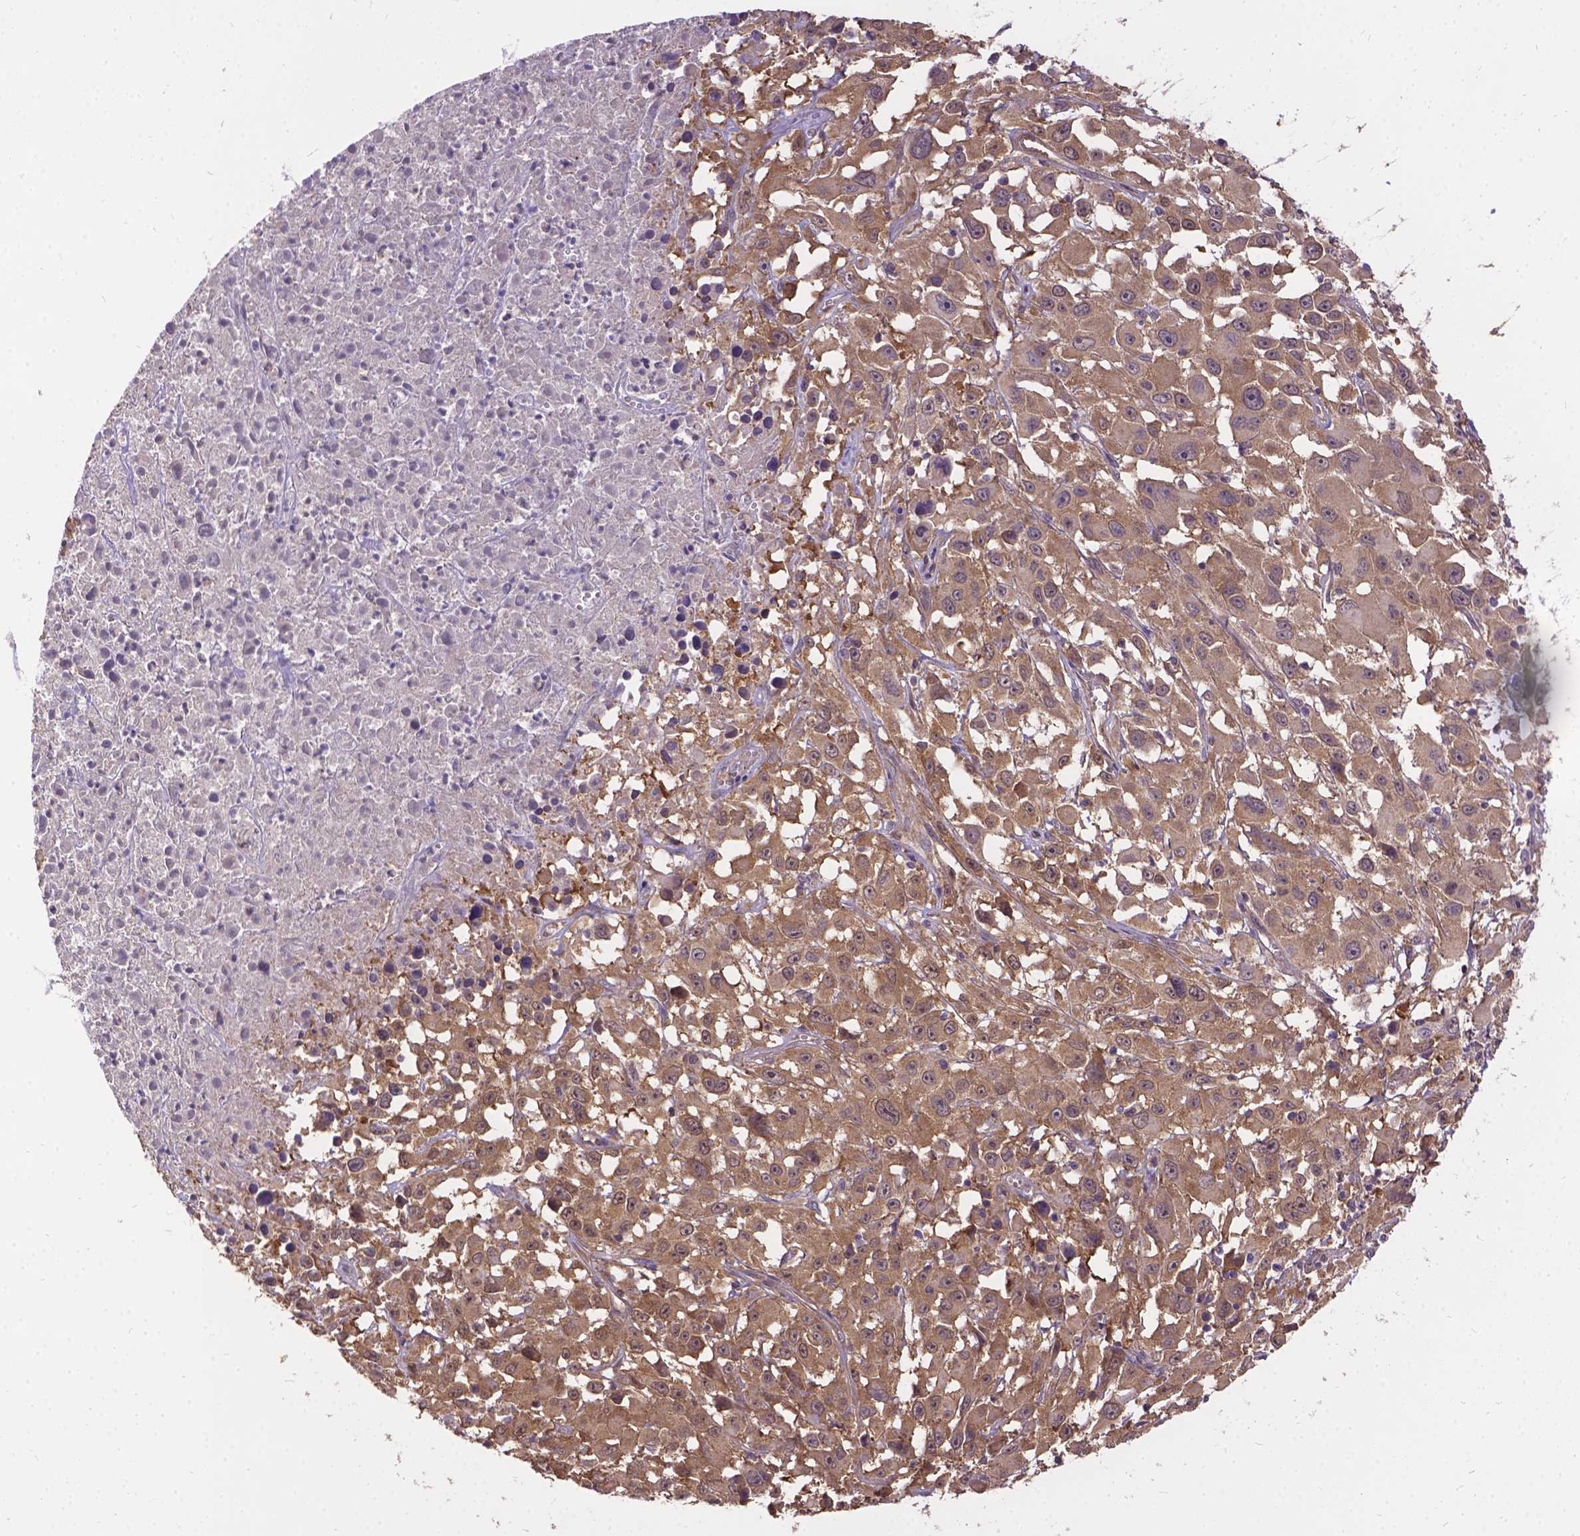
{"staining": {"intensity": "moderate", "quantity": ">75%", "location": "cytoplasmic/membranous"}, "tissue": "melanoma", "cell_type": "Tumor cells", "image_type": "cancer", "snomed": [{"axis": "morphology", "description": "Malignant melanoma, Metastatic site"}, {"axis": "topography", "description": "Soft tissue"}], "caption": "Human melanoma stained for a protein (brown) displays moderate cytoplasmic/membranous positive staining in about >75% of tumor cells.", "gene": "DENND6A", "patient": {"sex": "male", "age": 50}}